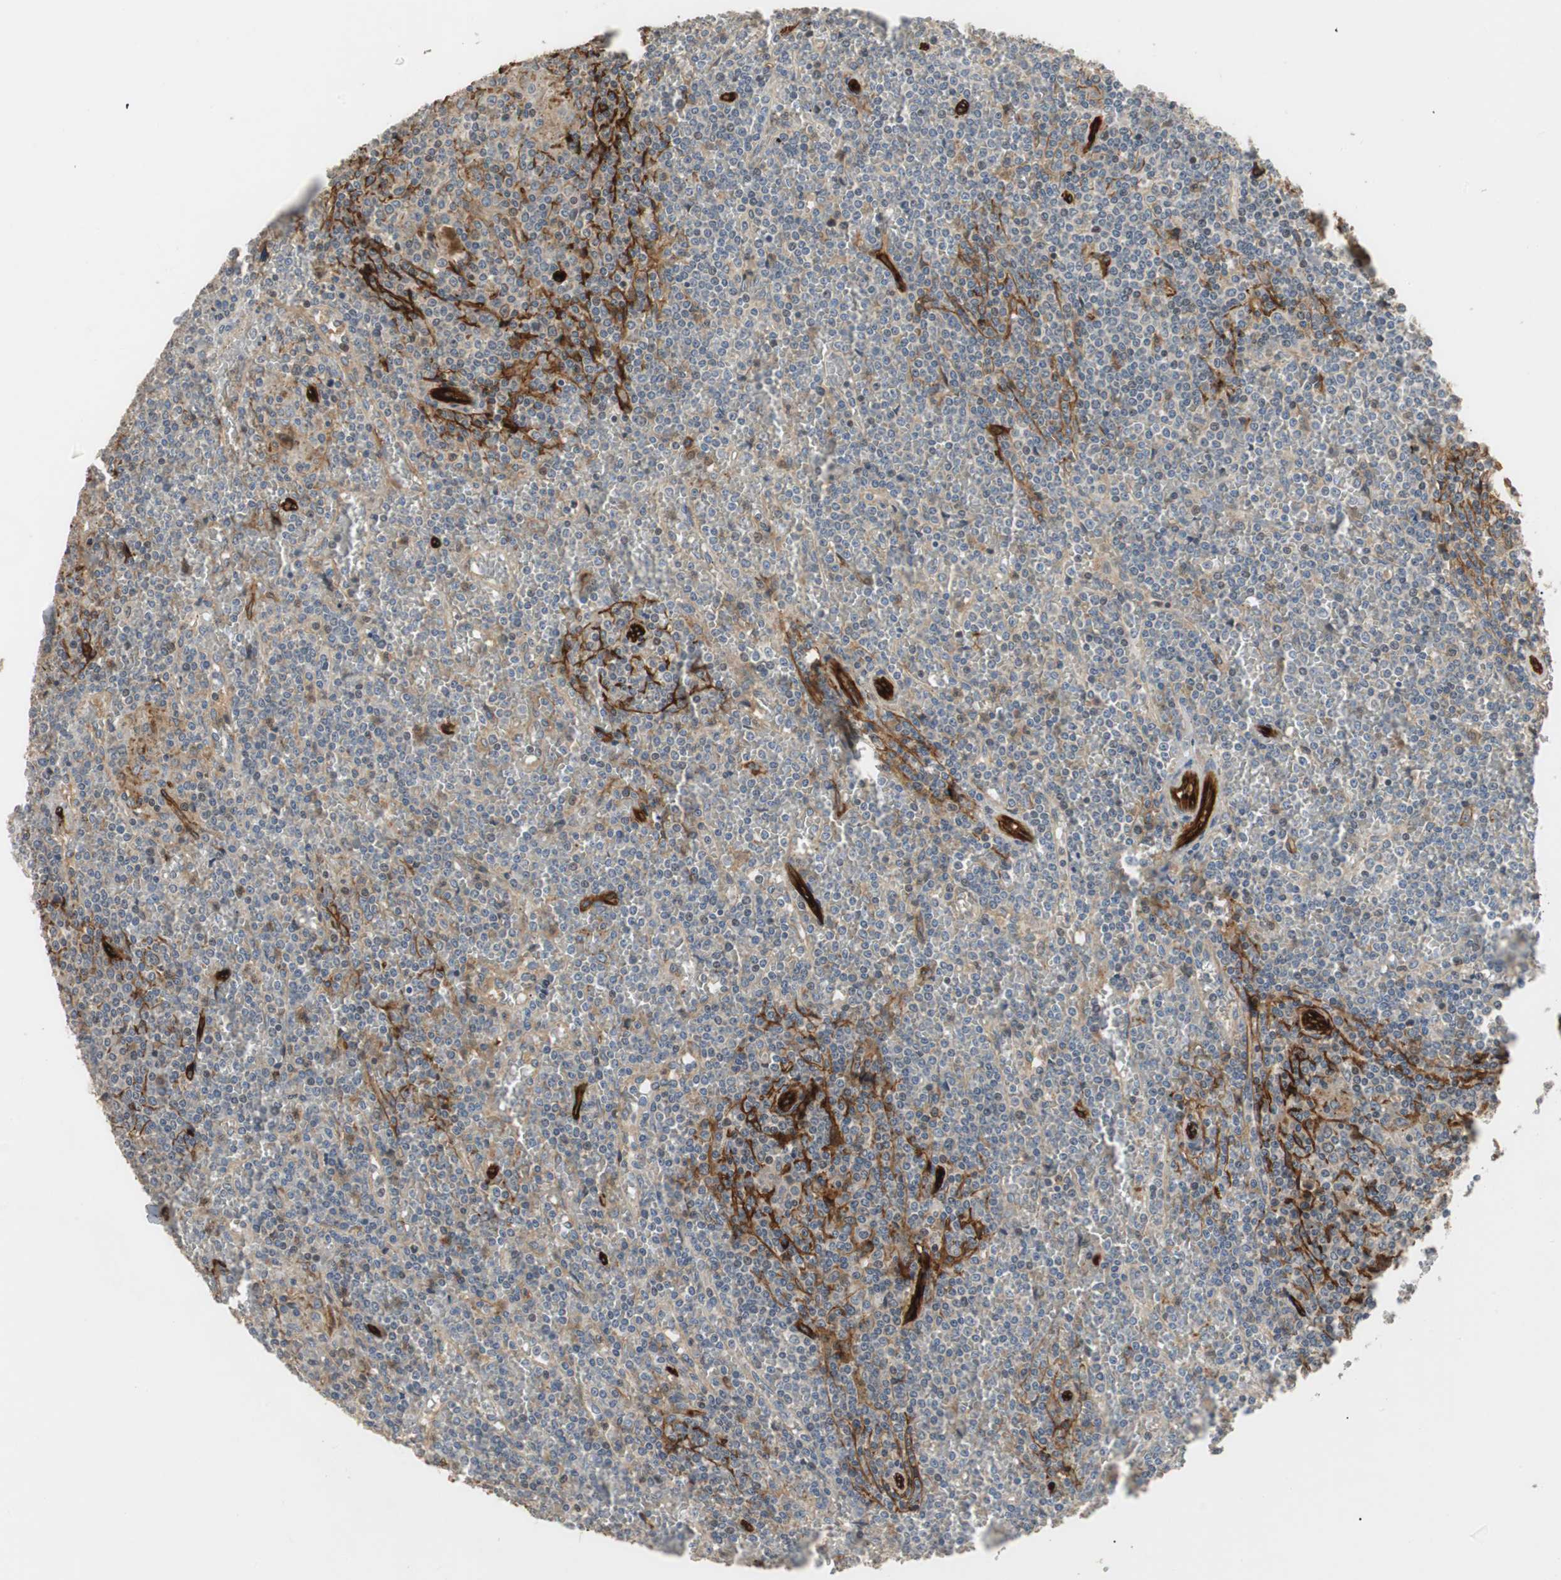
{"staining": {"intensity": "negative", "quantity": "none", "location": "none"}, "tissue": "lymphoma", "cell_type": "Tumor cells", "image_type": "cancer", "snomed": [{"axis": "morphology", "description": "Malignant lymphoma, non-Hodgkin's type, Low grade"}, {"axis": "topography", "description": "Spleen"}], "caption": "The image displays no significant expression in tumor cells of malignant lymphoma, non-Hodgkin's type (low-grade). (DAB immunohistochemistry with hematoxylin counter stain).", "gene": "ALPL", "patient": {"sex": "female", "age": 19}}